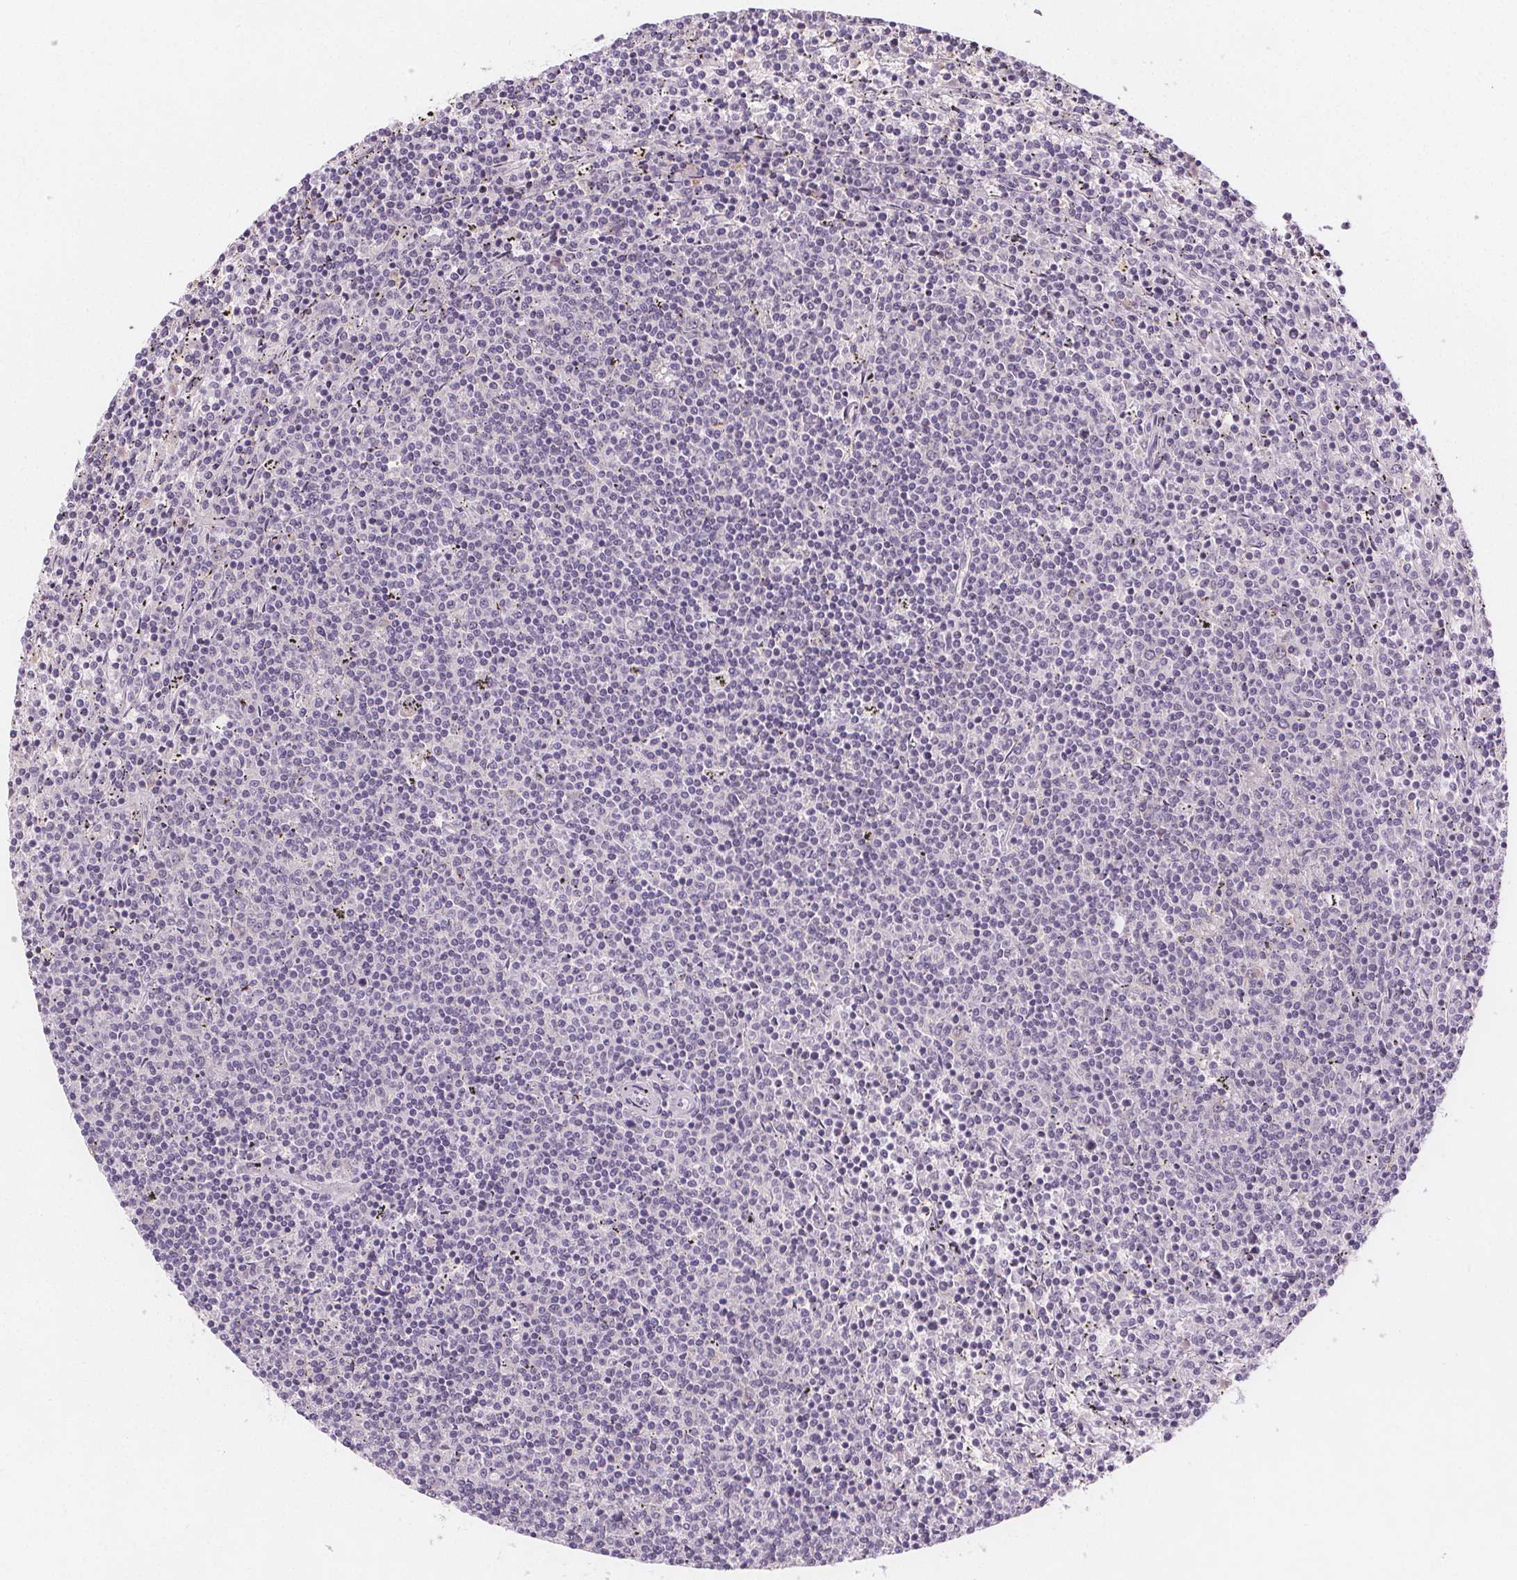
{"staining": {"intensity": "negative", "quantity": "none", "location": "none"}, "tissue": "lymphoma", "cell_type": "Tumor cells", "image_type": "cancer", "snomed": [{"axis": "morphology", "description": "Malignant lymphoma, non-Hodgkin's type, Low grade"}, {"axis": "topography", "description": "Spleen"}], "caption": "This is an IHC image of lymphoma. There is no positivity in tumor cells.", "gene": "TMEM80", "patient": {"sex": "female", "age": 50}}